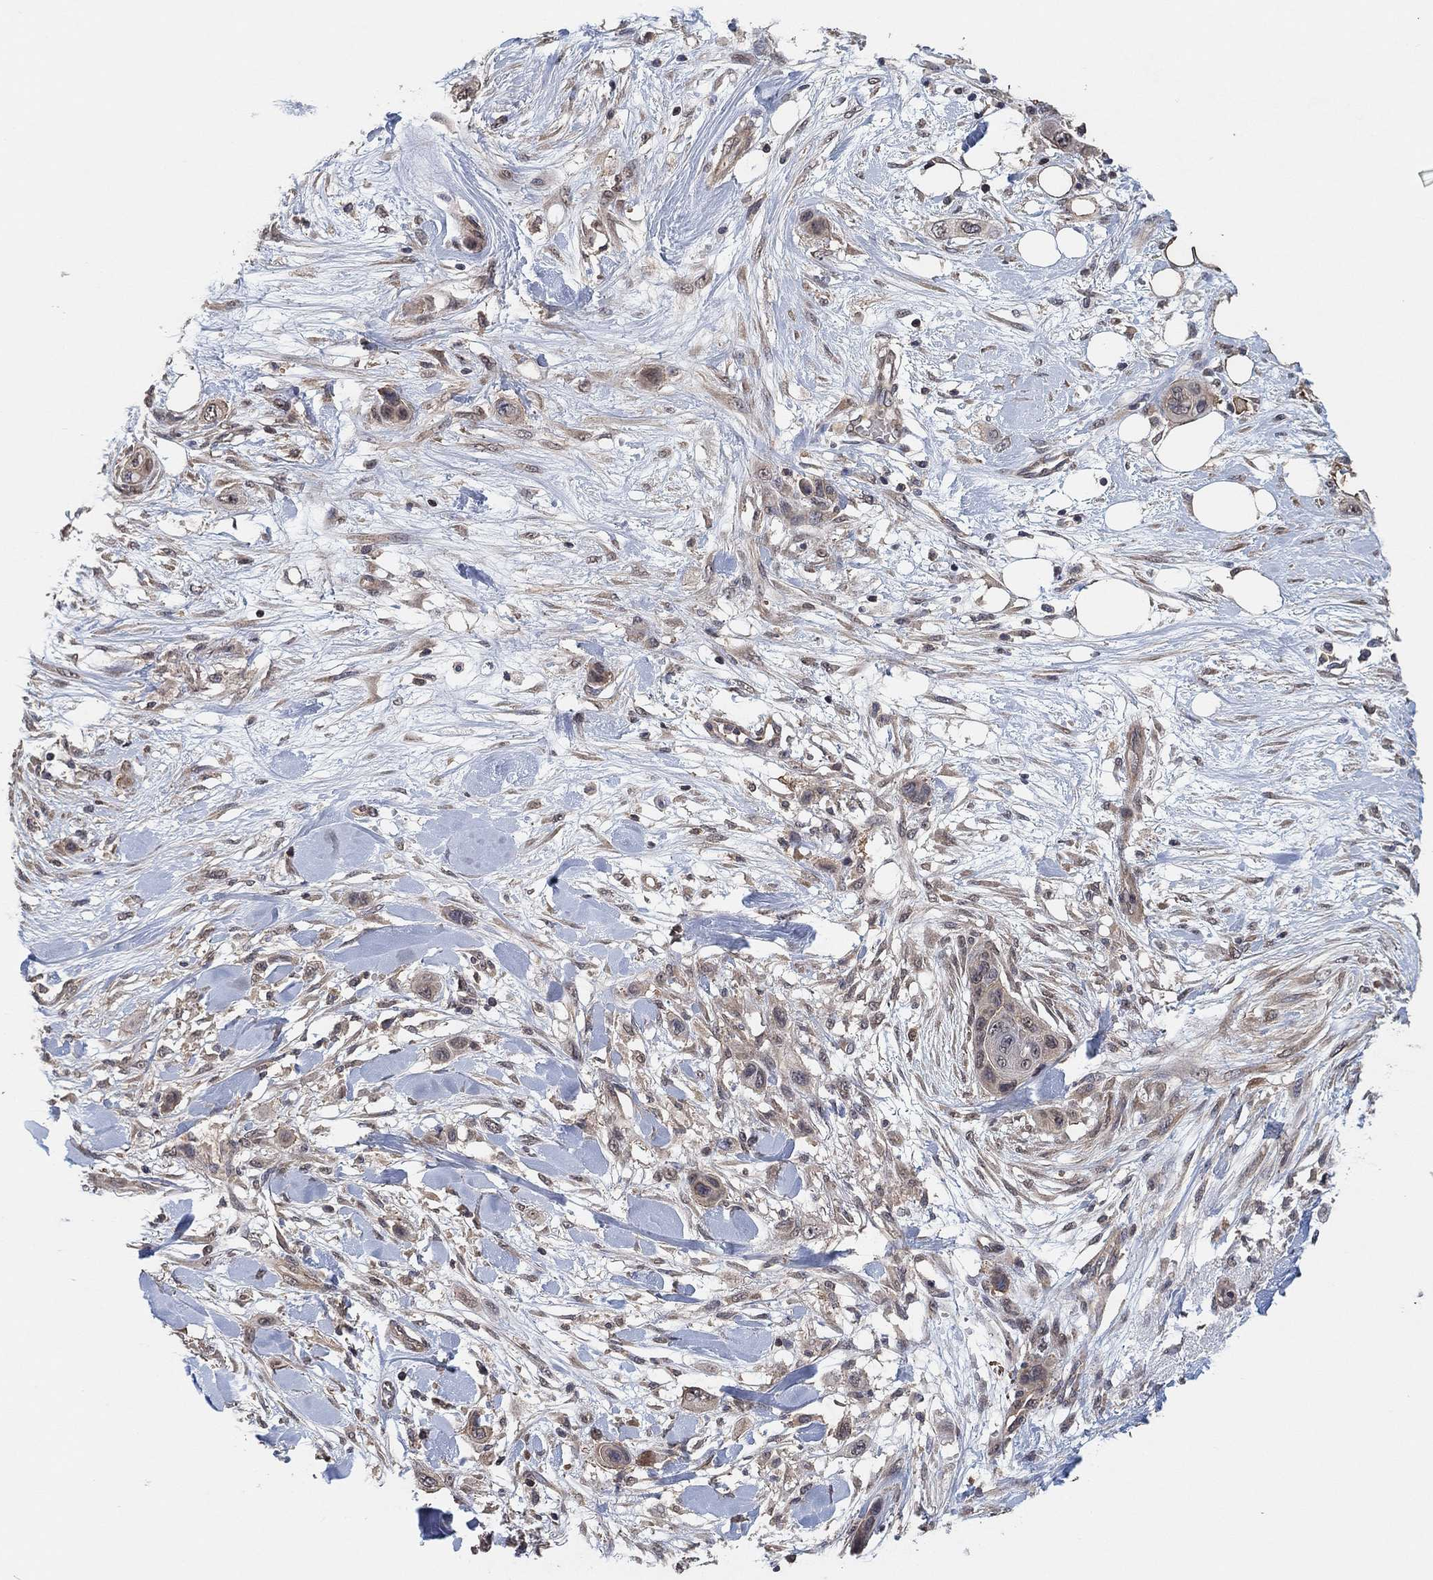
{"staining": {"intensity": "negative", "quantity": "none", "location": "none"}, "tissue": "skin cancer", "cell_type": "Tumor cells", "image_type": "cancer", "snomed": [{"axis": "morphology", "description": "Squamous cell carcinoma, NOS"}, {"axis": "topography", "description": "Skin"}], "caption": "Skin cancer (squamous cell carcinoma) was stained to show a protein in brown. There is no significant staining in tumor cells.", "gene": "CCDC43", "patient": {"sex": "male", "age": 79}}